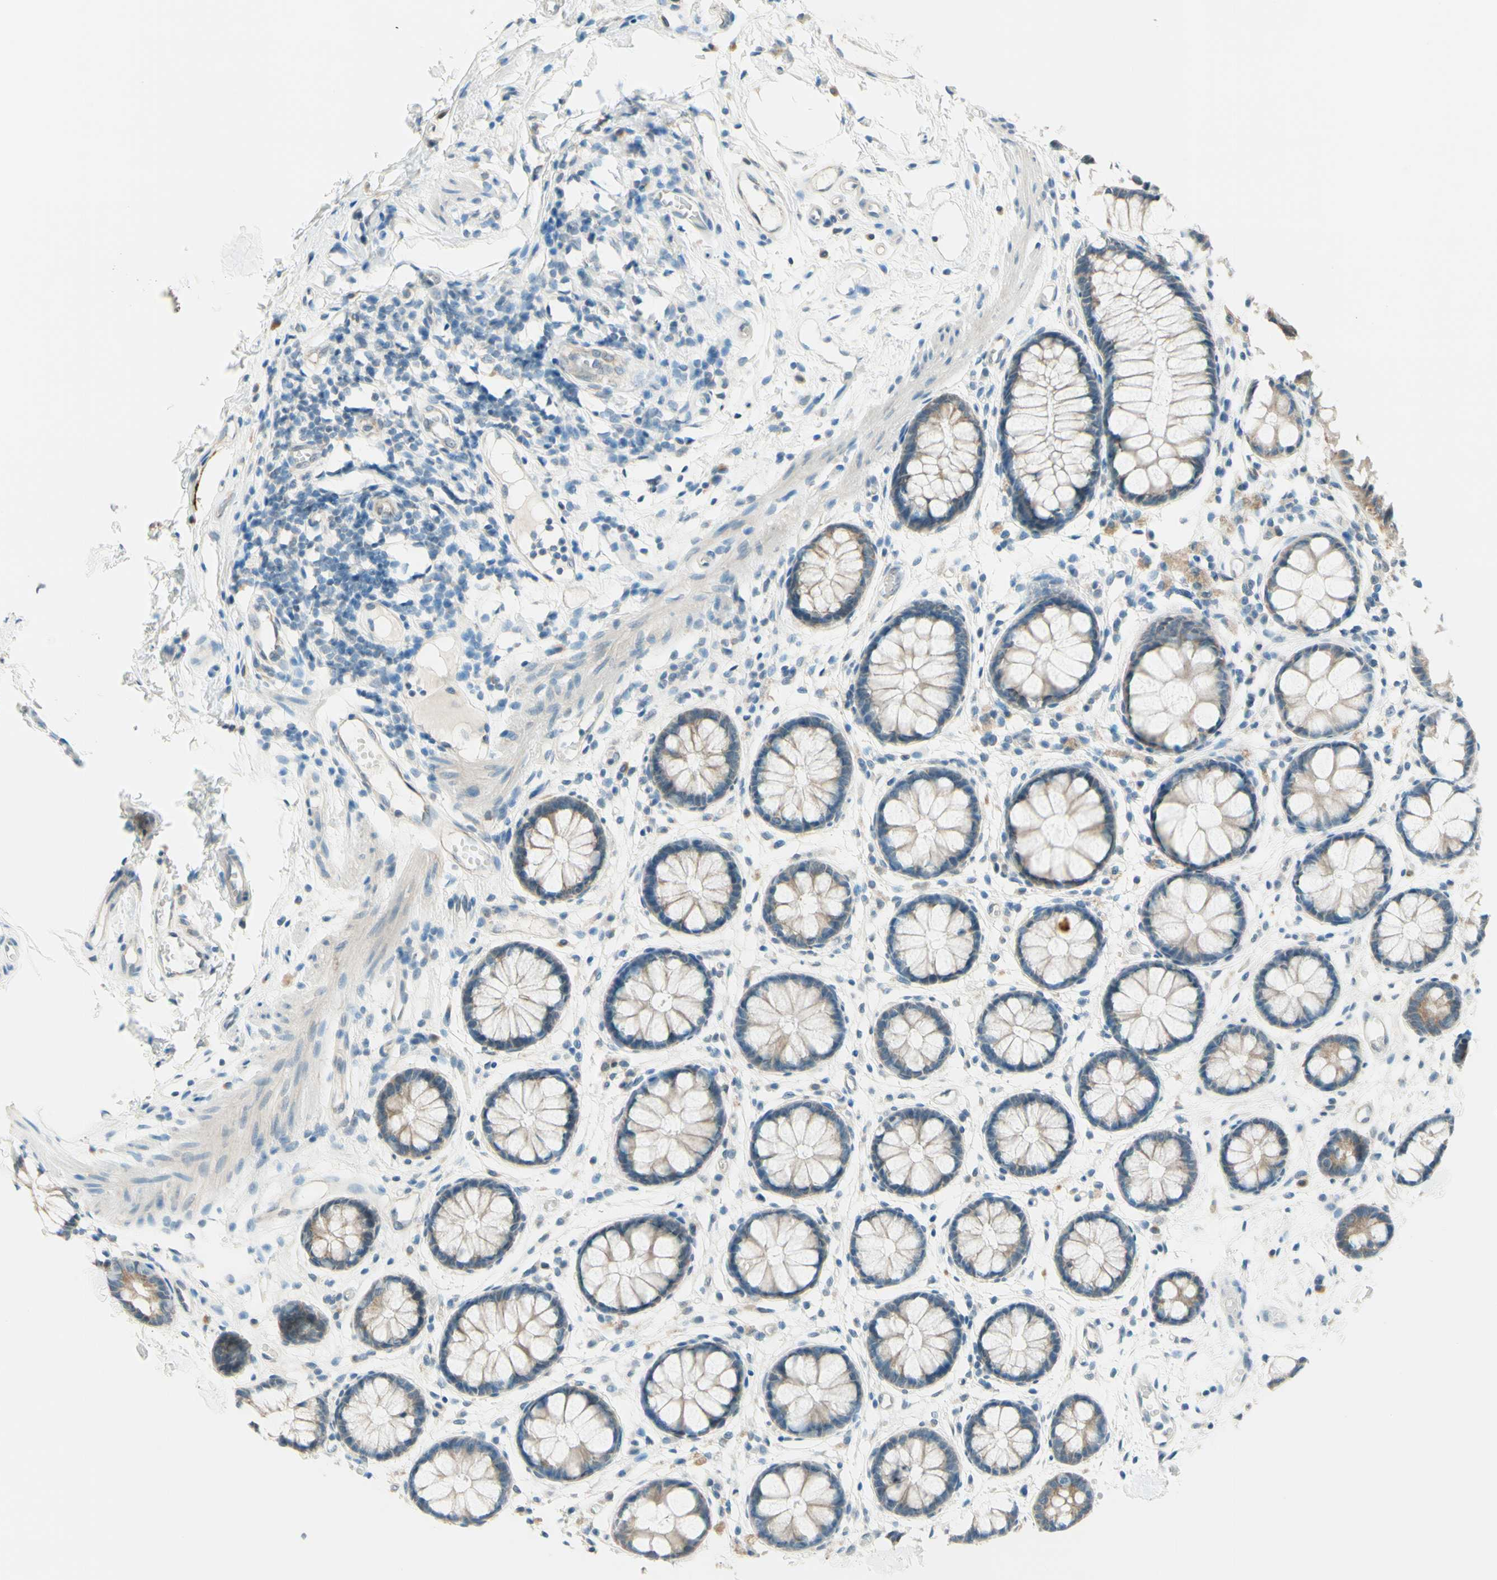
{"staining": {"intensity": "weak", "quantity": "25%-75%", "location": "cytoplasmic/membranous"}, "tissue": "rectum", "cell_type": "Glandular cells", "image_type": "normal", "snomed": [{"axis": "morphology", "description": "Normal tissue, NOS"}, {"axis": "topography", "description": "Rectum"}], "caption": "This is a histology image of immunohistochemistry staining of benign rectum, which shows weak staining in the cytoplasmic/membranous of glandular cells.", "gene": "JPH1", "patient": {"sex": "female", "age": 66}}